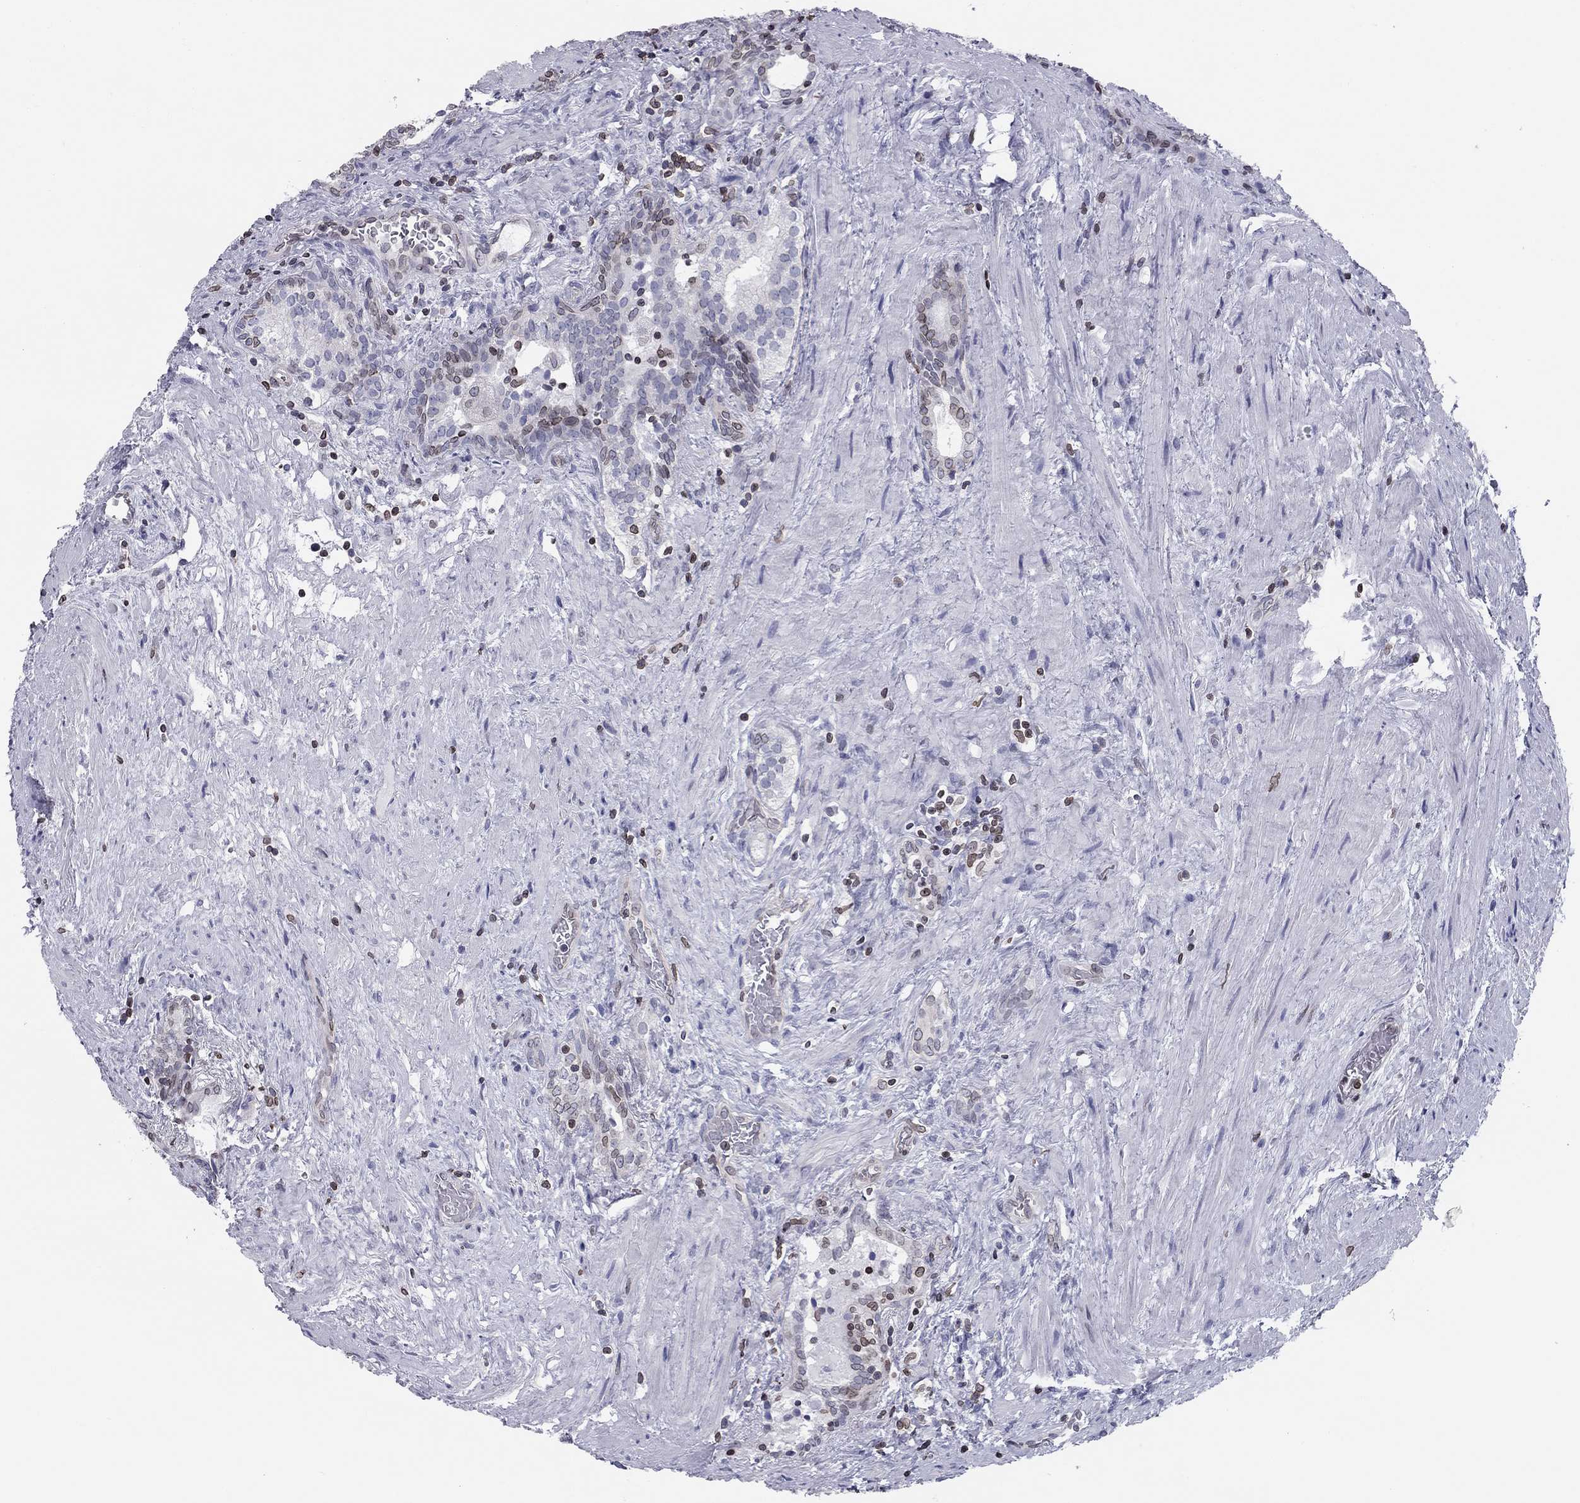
{"staining": {"intensity": "weak", "quantity": "<25%", "location": "cytoplasmic/membranous,nuclear"}, "tissue": "prostate cancer", "cell_type": "Tumor cells", "image_type": "cancer", "snomed": [{"axis": "morphology", "description": "Adenocarcinoma, NOS"}, {"axis": "morphology", "description": "Adenocarcinoma, High grade"}, {"axis": "topography", "description": "Prostate"}], "caption": "A histopathology image of prostate adenocarcinoma (high-grade) stained for a protein shows no brown staining in tumor cells.", "gene": "ESPL1", "patient": {"sex": "male", "age": 61}}